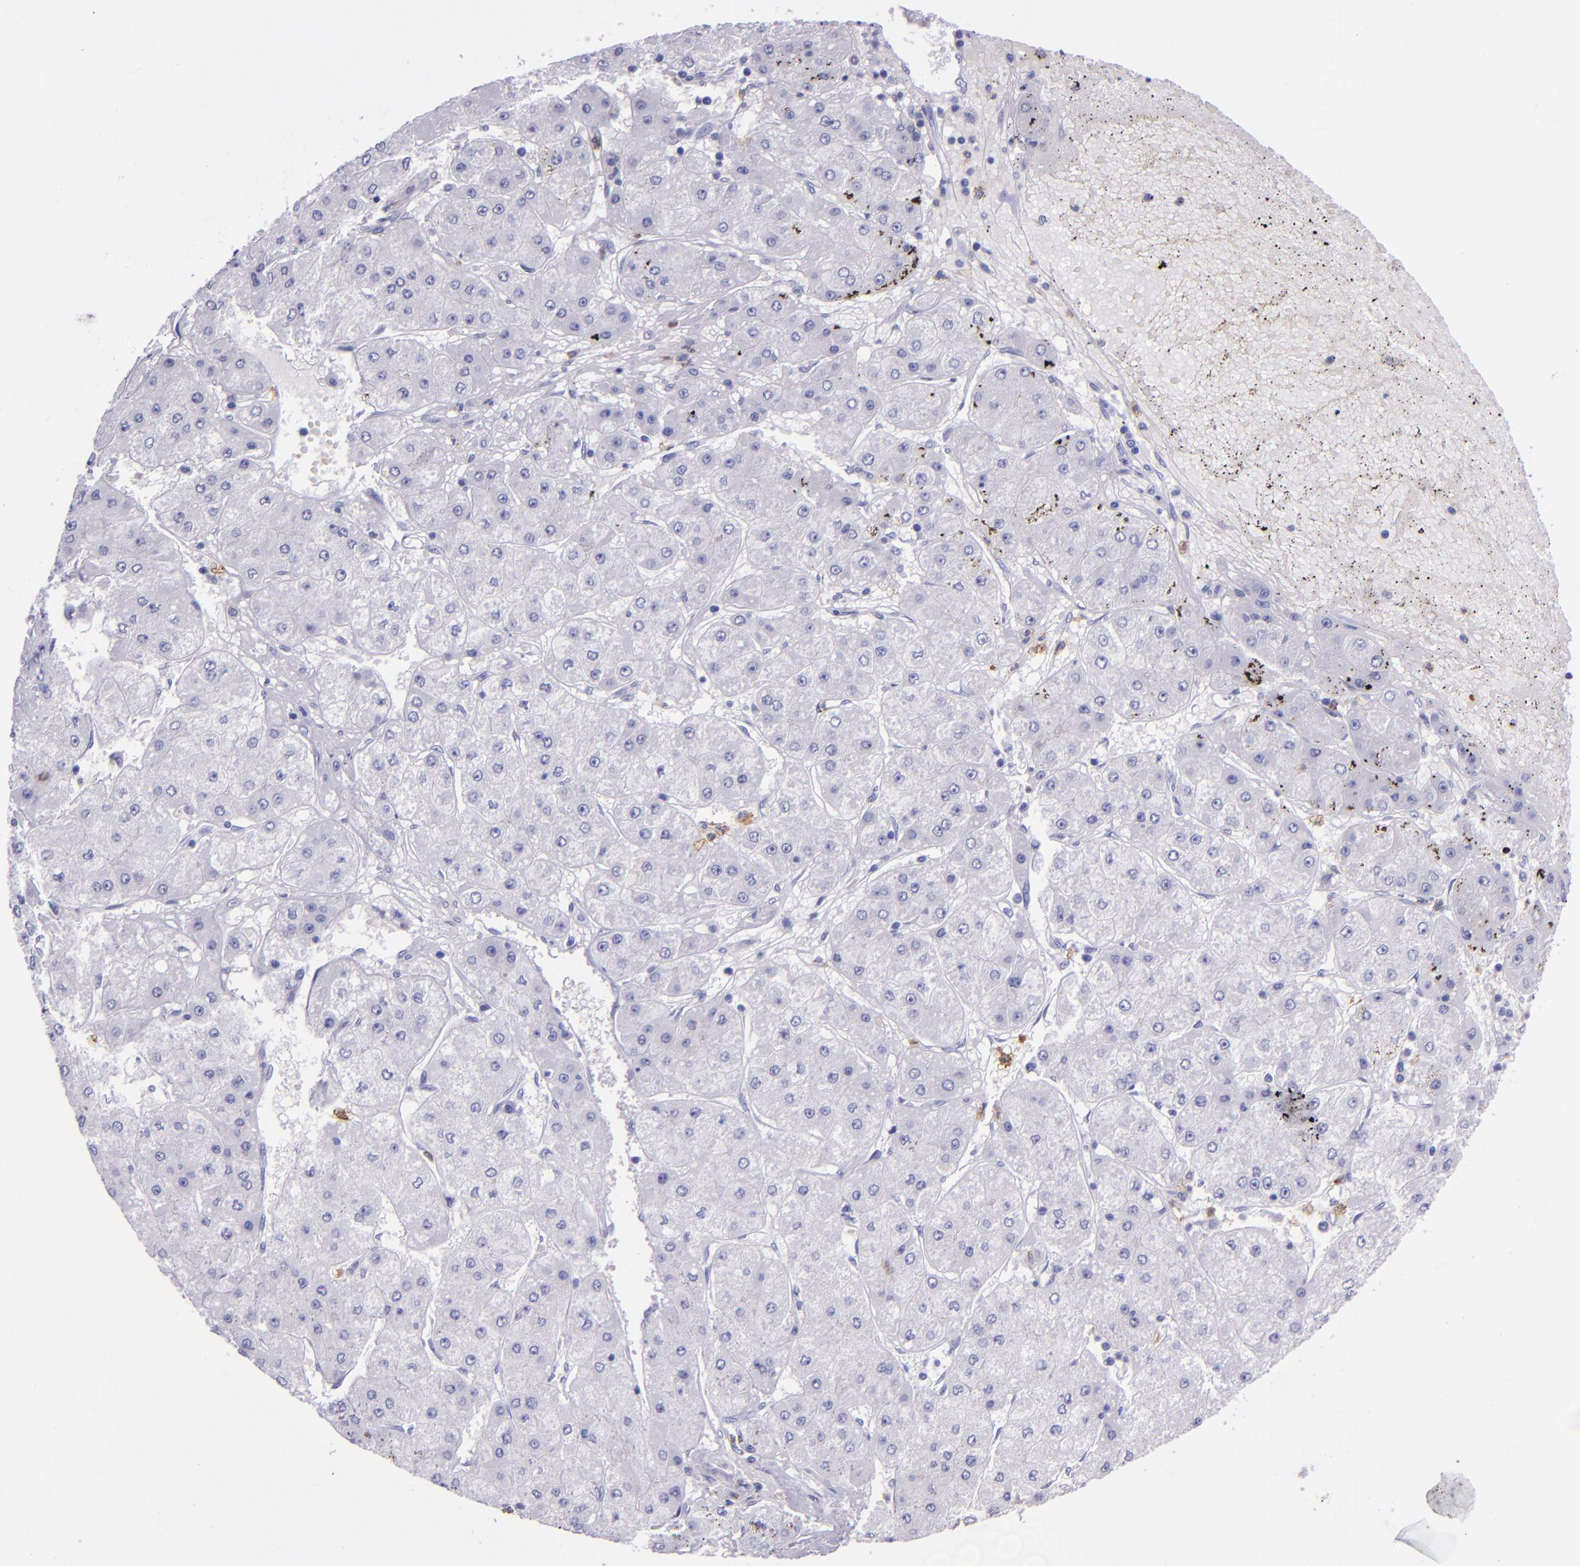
{"staining": {"intensity": "negative", "quantity": "none", "location": "none"}, "tissue": "liver cancer", "cell_type": "Tumor cells", "image_type": "cancer", "snomed": [{"axis": "morphology", "description": "Carcinoma, Hepatocellular, NOS"}, {"axis": "topography", "description": "Liver"}], "caption": "There is no significant staining in tumor cells of liver cancer (hepatocellular carcinoma).", "gene": "CR1", "patient": {"sex": "female", "age": 52}}